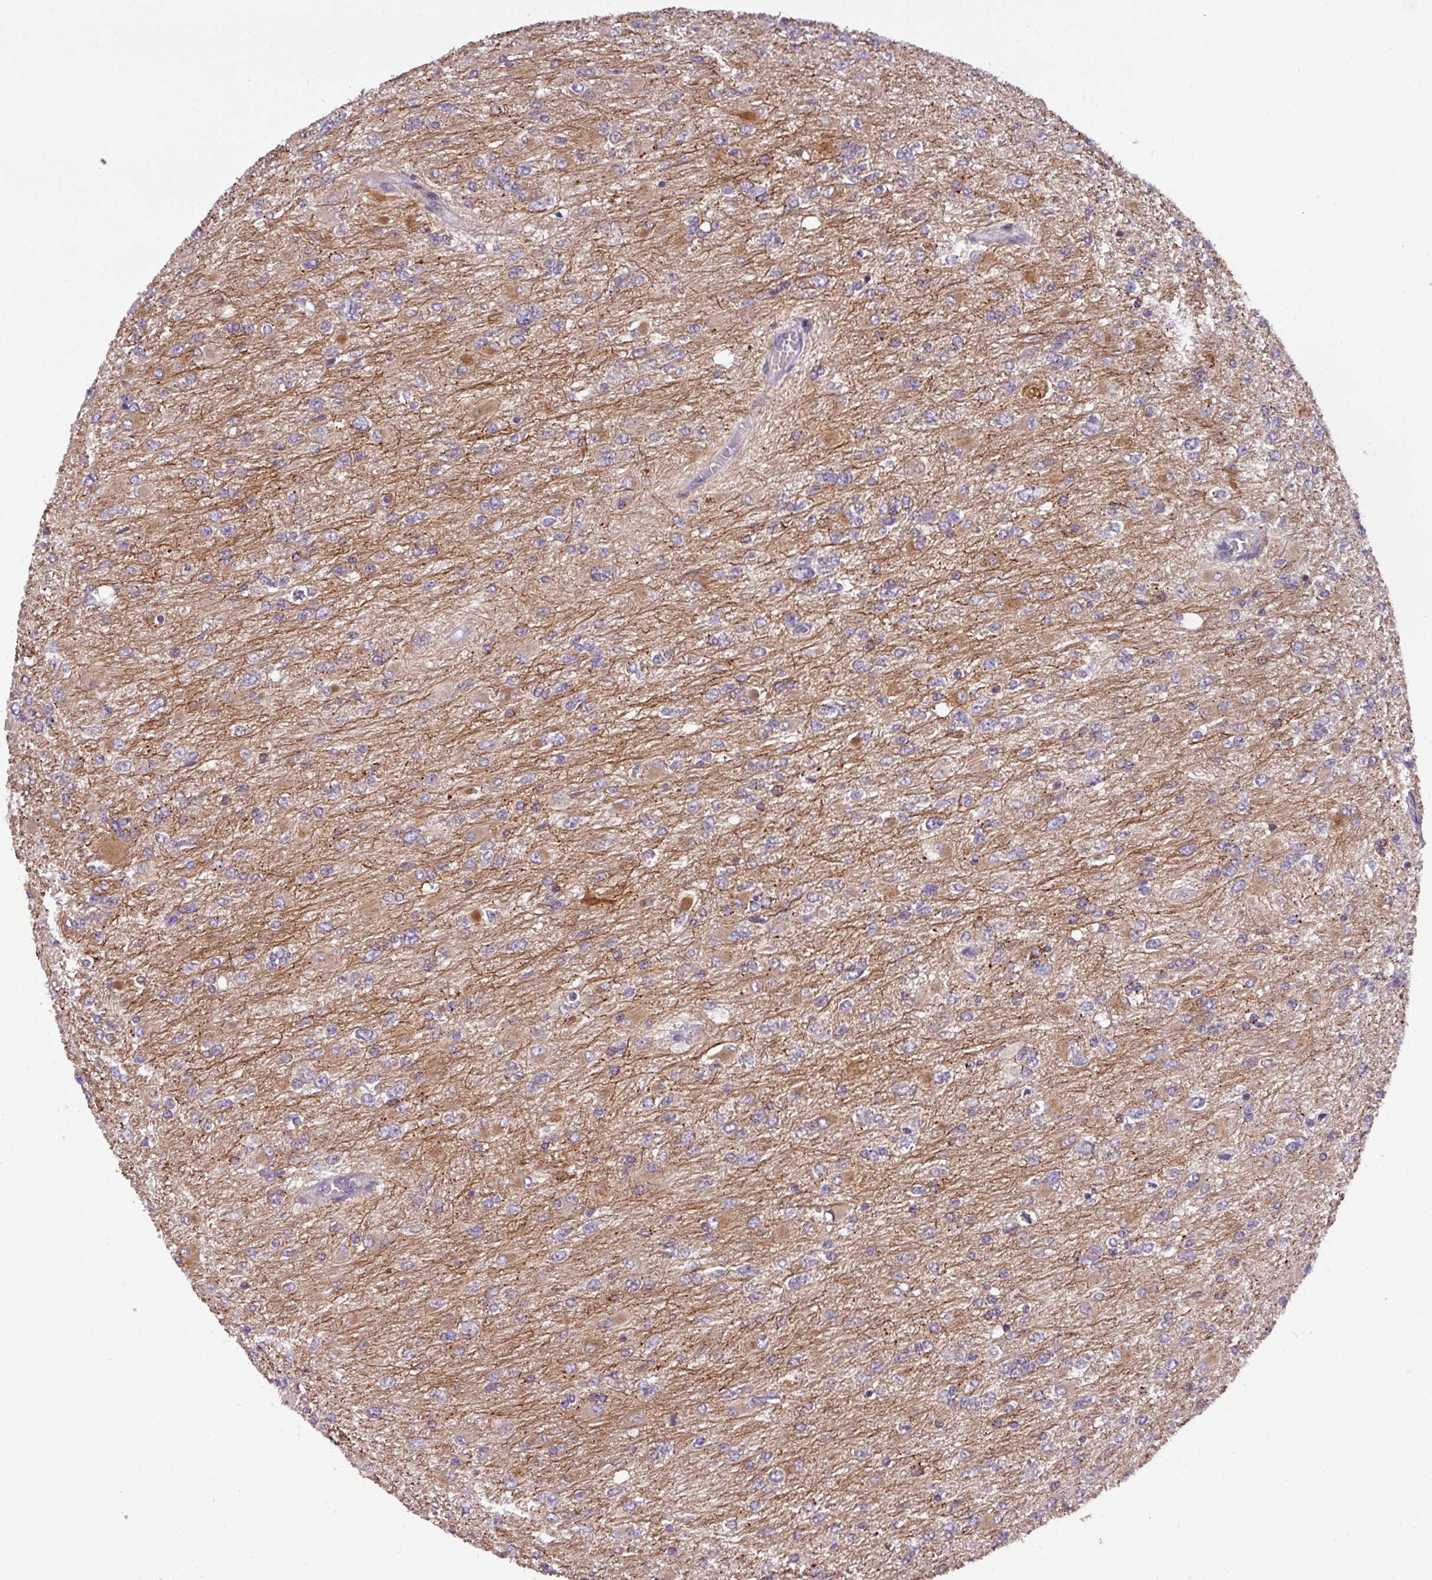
{"staining": {"intensity": "moderate", "quantity": "25%-75%", "location": "cytoplasmic/membranous"}, "tissue": "glioma", "cell_type": "Tumor cells", "image_type": "cancer", "snomed": [{"axis": "morphology", "description": "Glioma, malignant, High grade"}, {"axis": "topography", "description": "Cerebral cortex"}], "caption": "Protein expression analysis of glioma displays moderate cytoplasmic/membranous positivity in approximately 25%-75% of tumor cells.", "gene": "PUS1", "patient": {"sex": "female", "age": 36}}